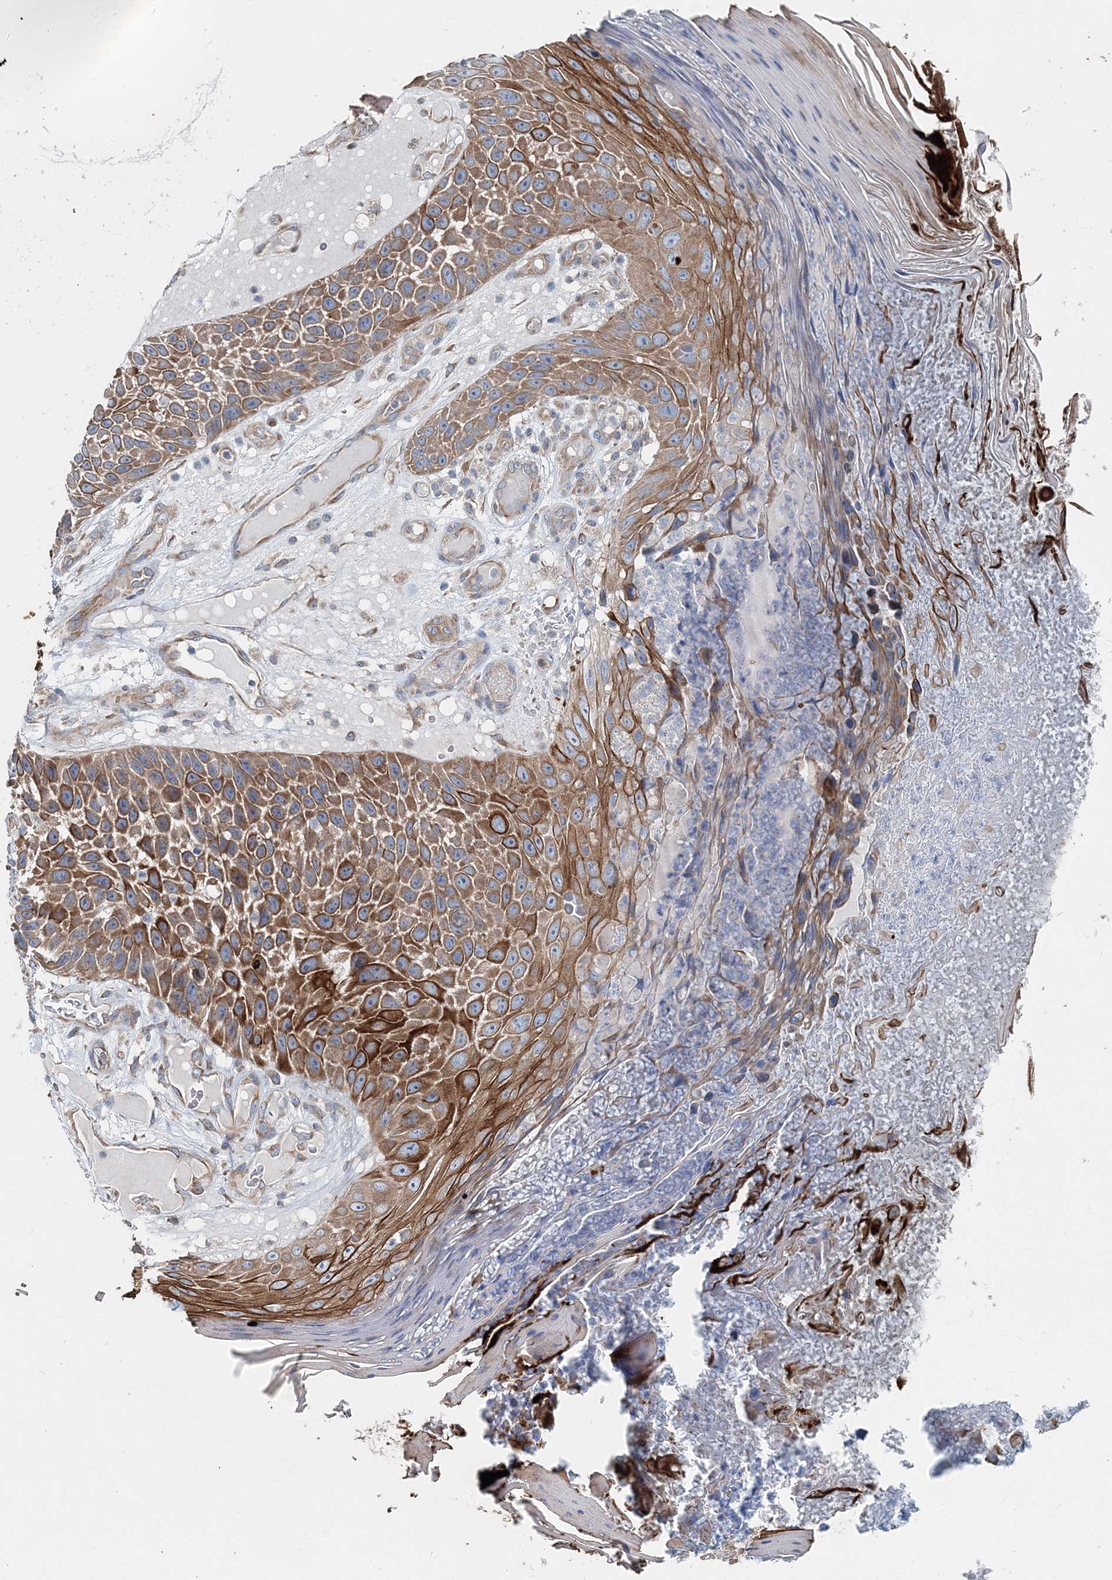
{"staining": {"intensity": "moderate", "quantity": ">75%", "location": "cytoplasmic/membranous"}, "tissue": "skin cancer", "cell_type": "Tumor cells", "image_type": "cancer", "snomed": [{"axis": "morphology", "description": "Squamous cell carcinoma, NOS"}, {"axis": "topography", "description": "Skin"}], "caption": "Skin cancer stained for a protein displays moderate cytoplasmic/membranous positivity in tumor cells.", "gene": "MPHOSPH9", "patient": {"sex": "female", "age": 88}}